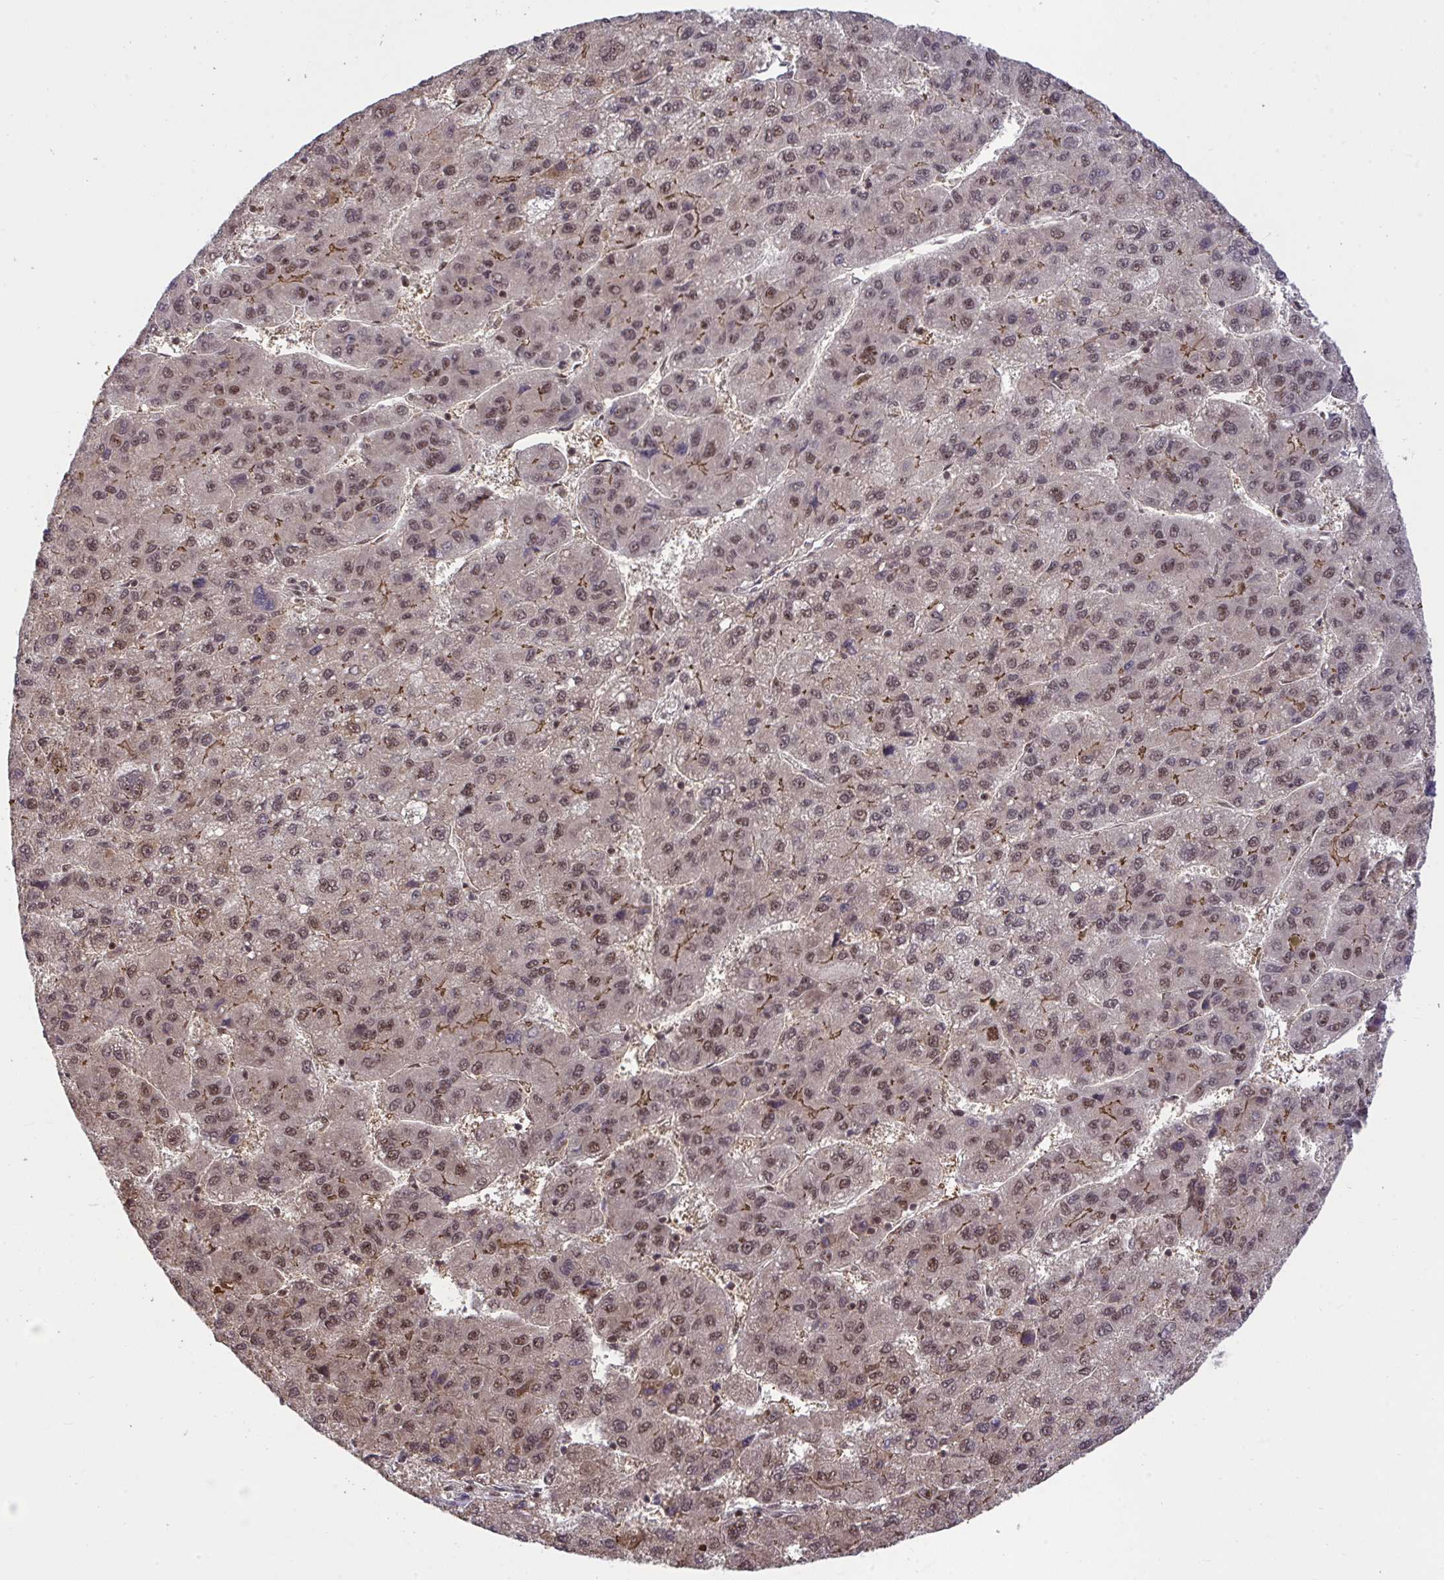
{"staining": {"intensity": "moderate", "quantity": ">75%", "location": "cytoplasmic/membranous,nuclear"}, "tissue": "liver cancer", "cell_type": "Tumor cells", "image_type": "cancer", "snomed": [{"axis": "morphology", "description": "Carcinoma, Hepatocellular, NOS"}, {"axis": "topography", "description": "Liver"}], "caption": "Human liver cancer stained with a brown dye shows moderate cytoplasmic/membranous and nuclear positive expression in about >75% of tumor cells.", "gene": "PPP1CA", "patient": {"sex": "female", "age": 82}}